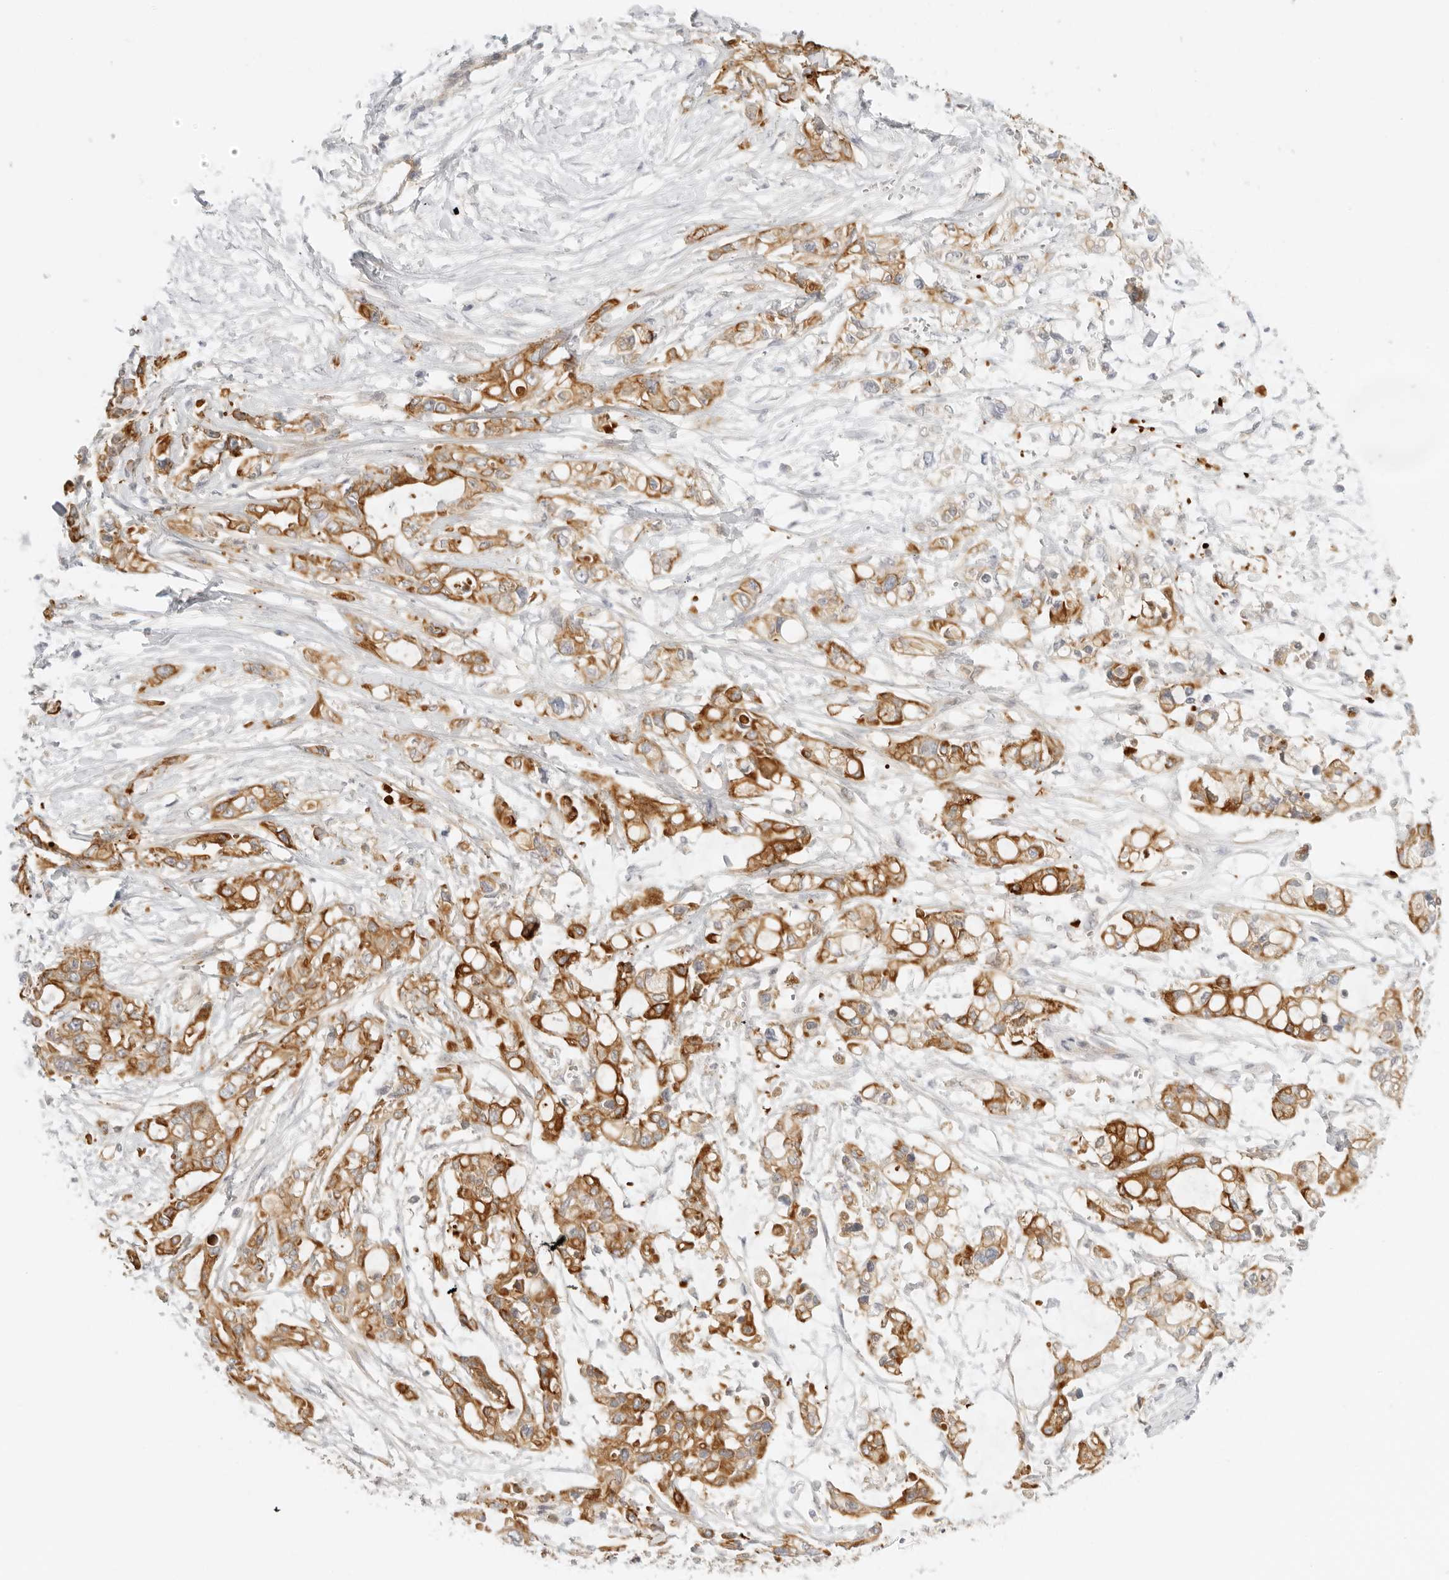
{"staining": {"intensity": "strong", "quantity": "25%-75%", "location": "cytoplasmic/membranous"}, "tissue": "pancreatic cancer", "cell_type": "Tumor cells", "image_type": "cancer", "snomed": [{"axis": "morphology", "description": "Adenocarcinoma, NOS"}, {"axis": "topography", "description": "Pancreas"}], "caption": "Protein positivity by IHC displays strong cytoplasmic/membranous staining in approximately 25%-75% of tumor cells in adenocarcinoma (pancreatic). Immunohistochemistry stains the protein of interest in brown and the nuclei are stained blue.", "gene": "OSCP1", "patient": {"sex": "male", "age": 68}}